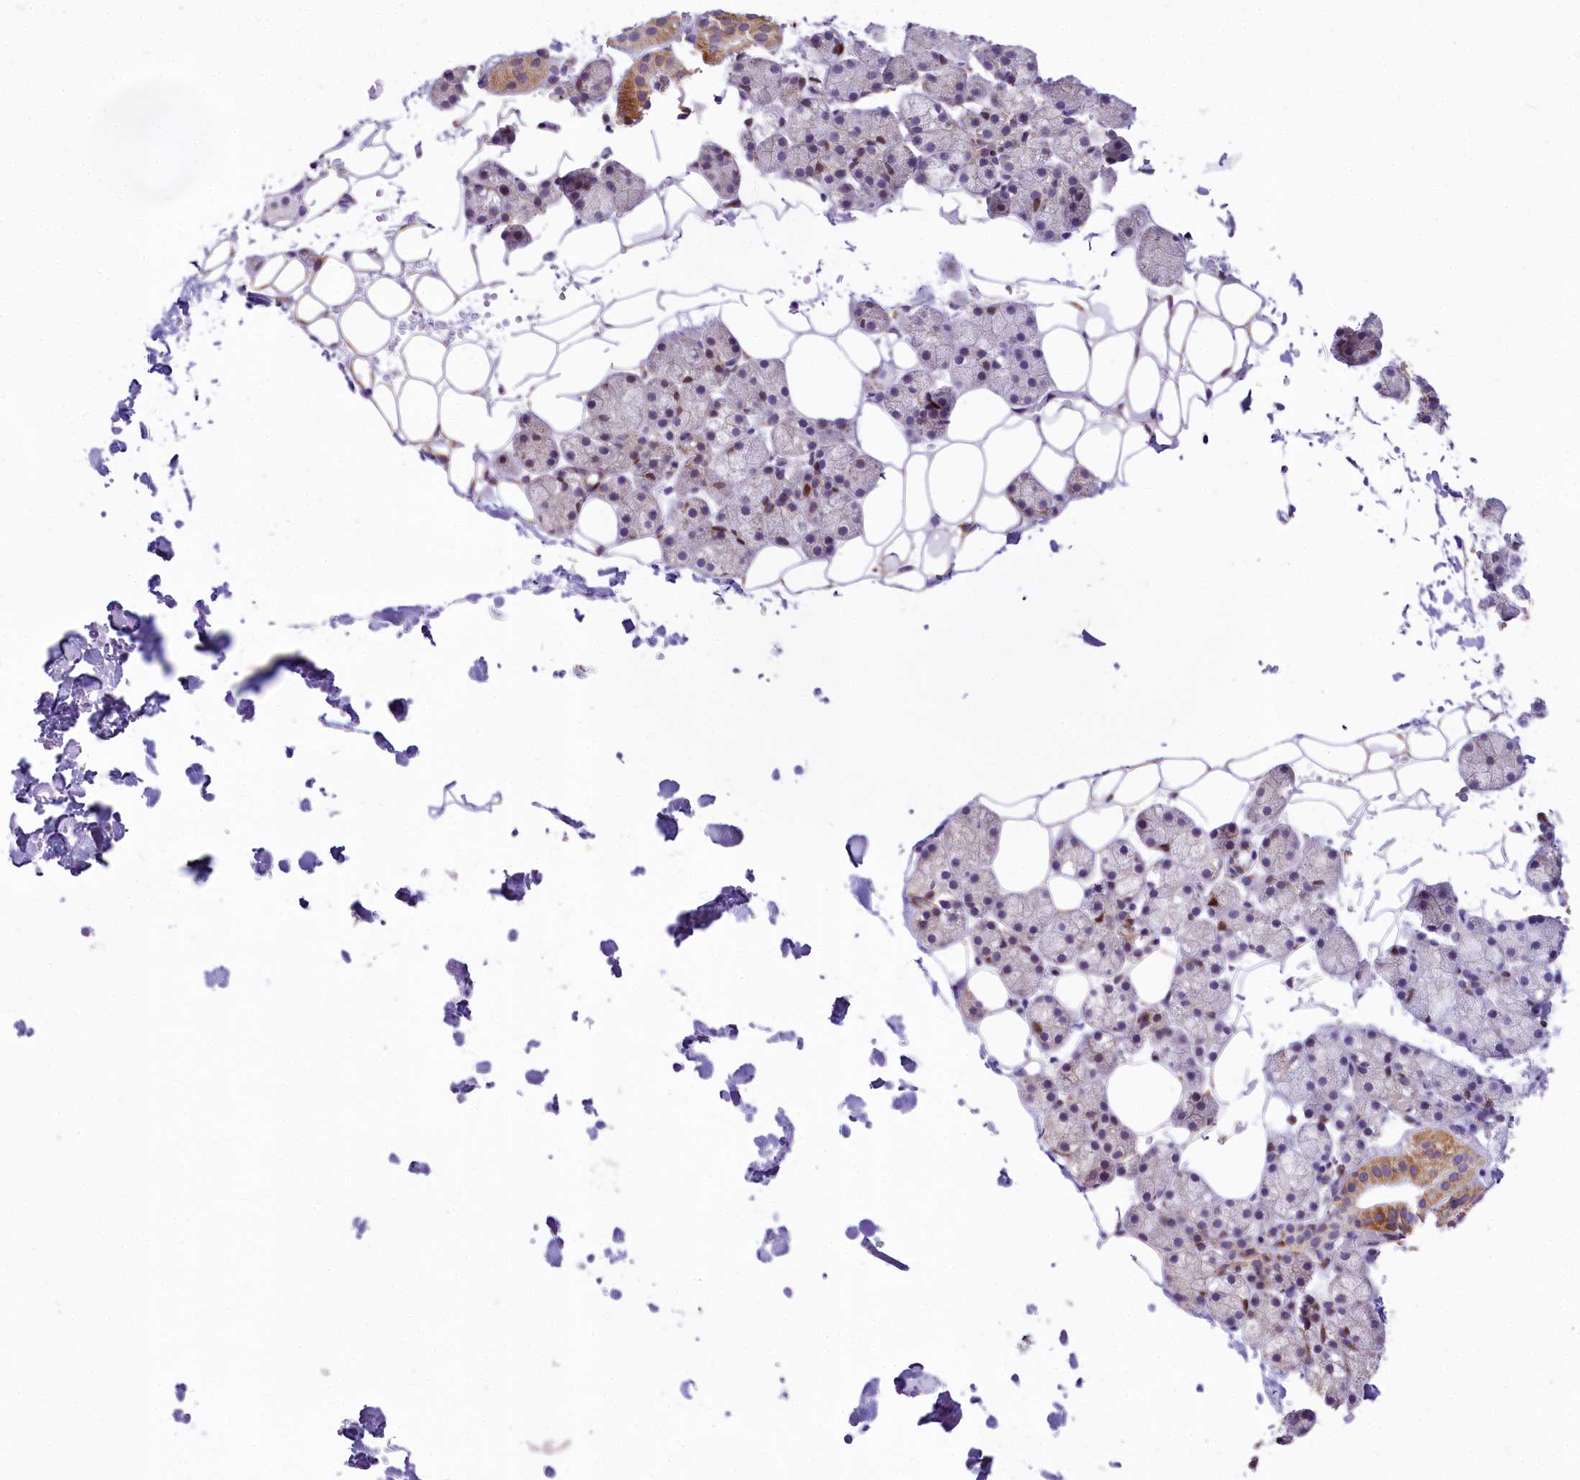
{"staining": {"intensity": "moderate", "quantity": "<25%", "location": "cytoplasmic/membranous"}, "tissue": "salivary gland", "cell_type": "Glandular cells", "image_type": "normal", "snomed": [{"axis": "morphology", "description": "Normal tissue, NOS"}, {"axis": "topography", "description": "Salivary gland"}], "caption": "Protein expression analysis of unremarkable human salivary gland reveals moderate cytoplasmic/membranous expression in about <25% of glandular cells. (IHC, brightfield microscopy, high magnification).", "gene": "PPIP5K2", "patient": {"sex": "female", "age": 33}}